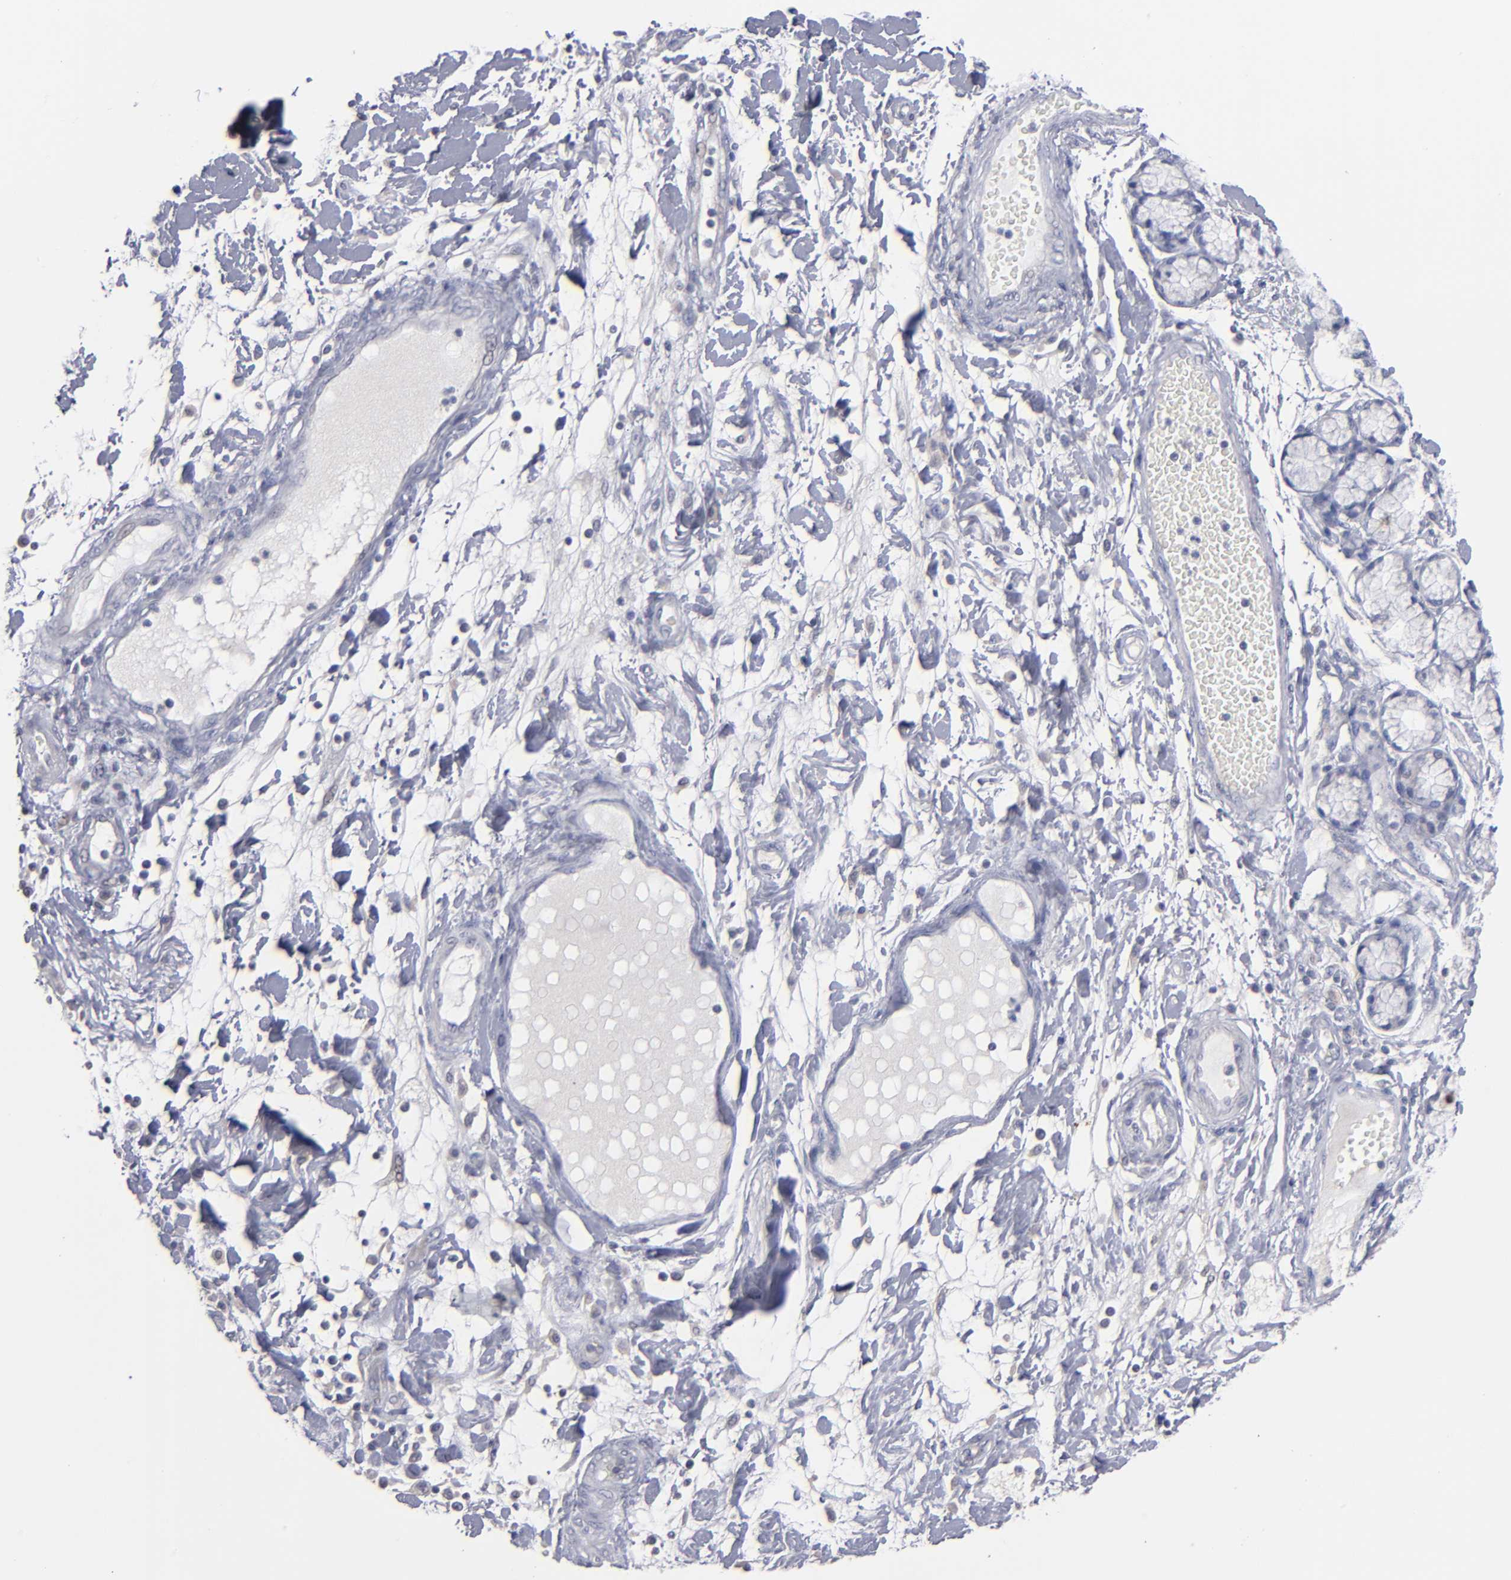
{"staining": {"intensity": "negative", "quantity": "none", "location": "none"}, "tissue": "pancreatic cancer", "cell_type": "Tumor cells", "image_type": "cancer", "snomed": [{"axis": "morphology", "description": "Adenocarcinoma, NOS"}, {"axis": "morphology", "description": "Adenocarcinoma, metastatic, NOS"}, {"axis": "topography", "description": "Lymph node"}, {"axis": "topography", "description": "Pancreas"}, {"axis": "topography", "description": "Duodenum"}], "caption": "The histopathology image displays no significant expression in tumor cells of adenocarcinoma (pancreatic).", "gene": "RPH3A", "patient": {"sex": "female", "age": 64}}